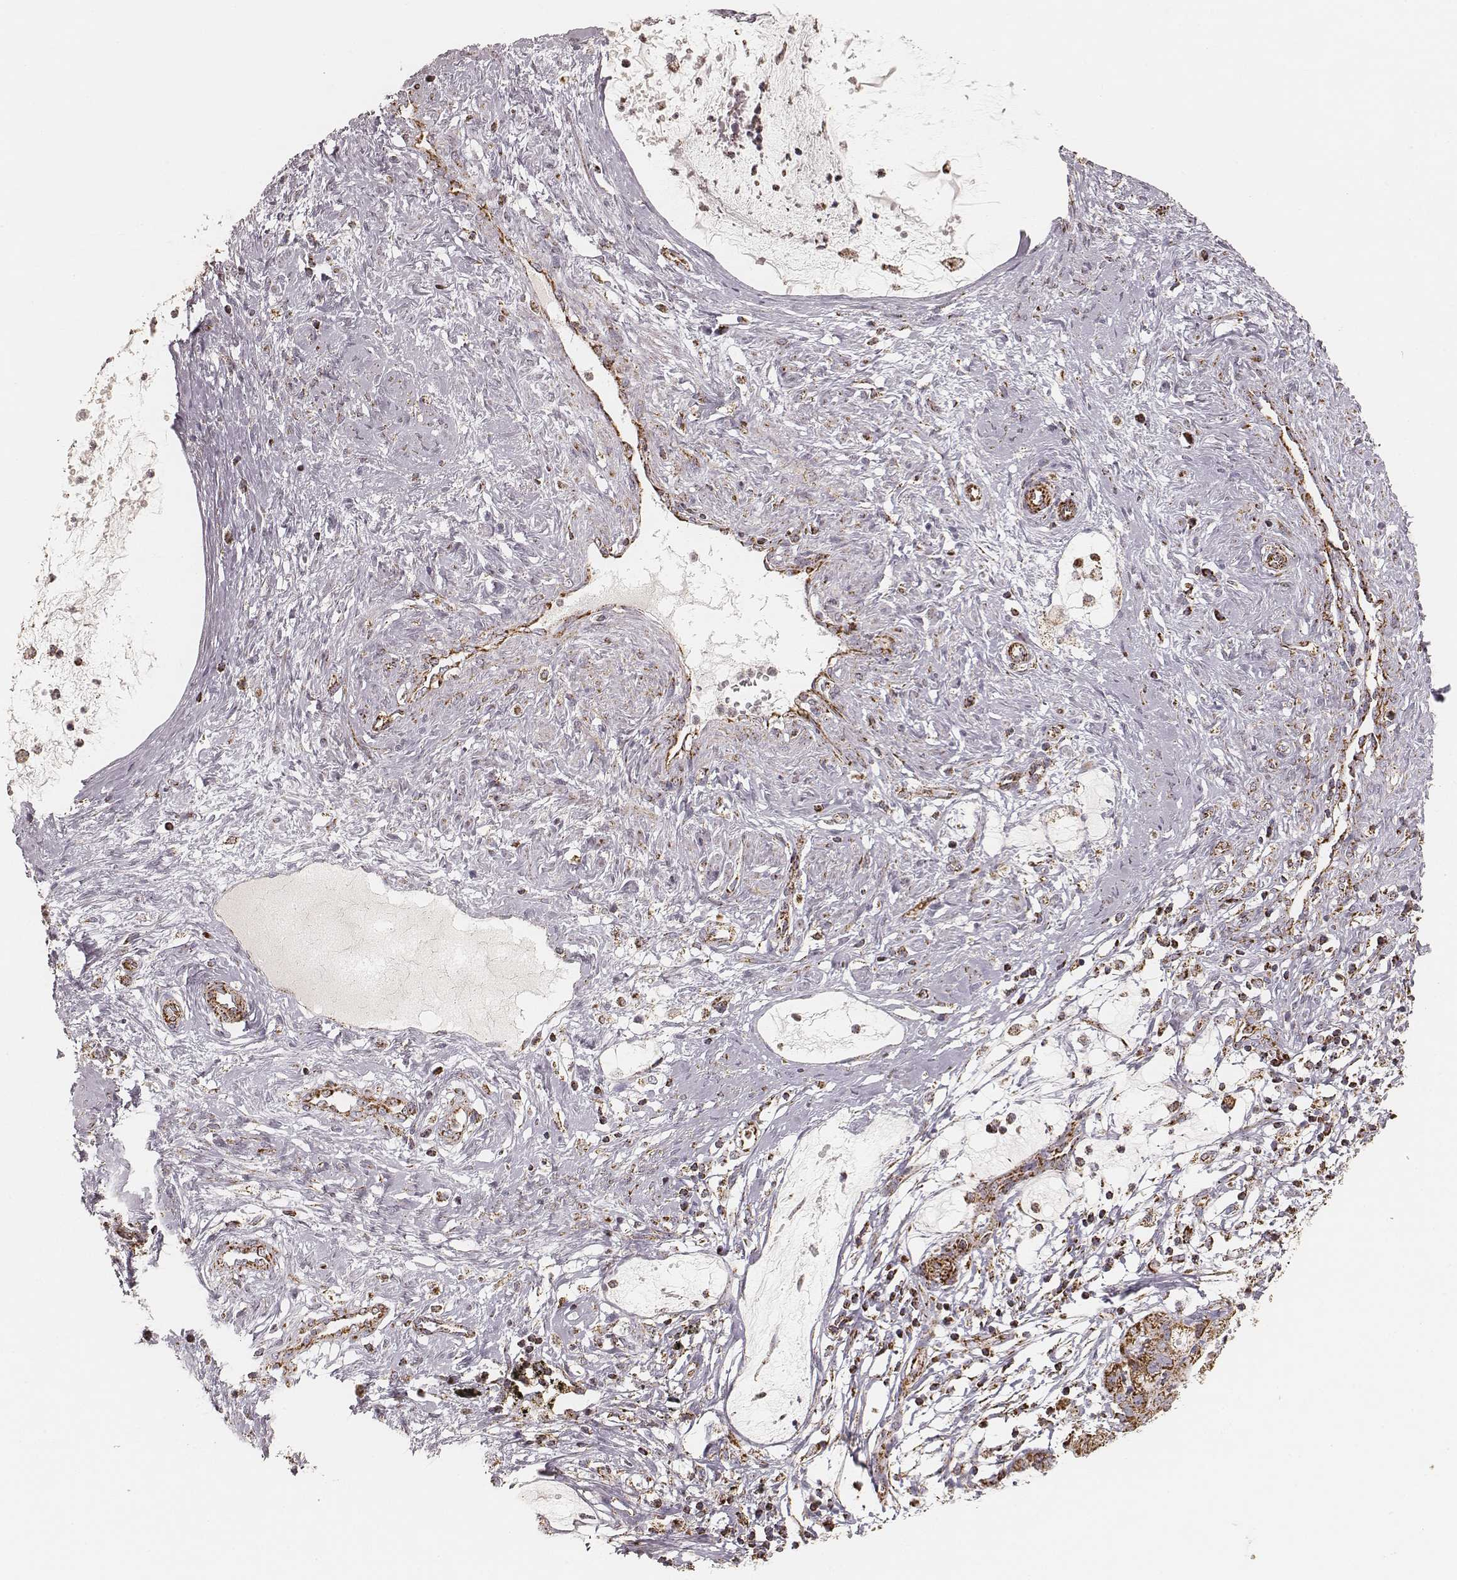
{"staining": {"intensity": "strong", "quantity": ">75%", "location": "cytoplasmic/membranous"}, "tissue": "cervical cancer", "cell_type": "Tumor cells", "image_type": "cancer", "snomed": [{"axis": "morphology", "description": "Normal tissue, NOS"}, {"axis": "morphology", "description": "Adenocarcinoma, NOS"}, {"axis": "topography", "description": "Cervix"}], "caption": "Strong cytoplasmic/membranous staining for a protein is seen in about >75% of tumor cells of cervical adenocarcinoma using immunohistochemistry (IHC).", "gene": "CS", "patient": {"sex": "female", "age": 38}}